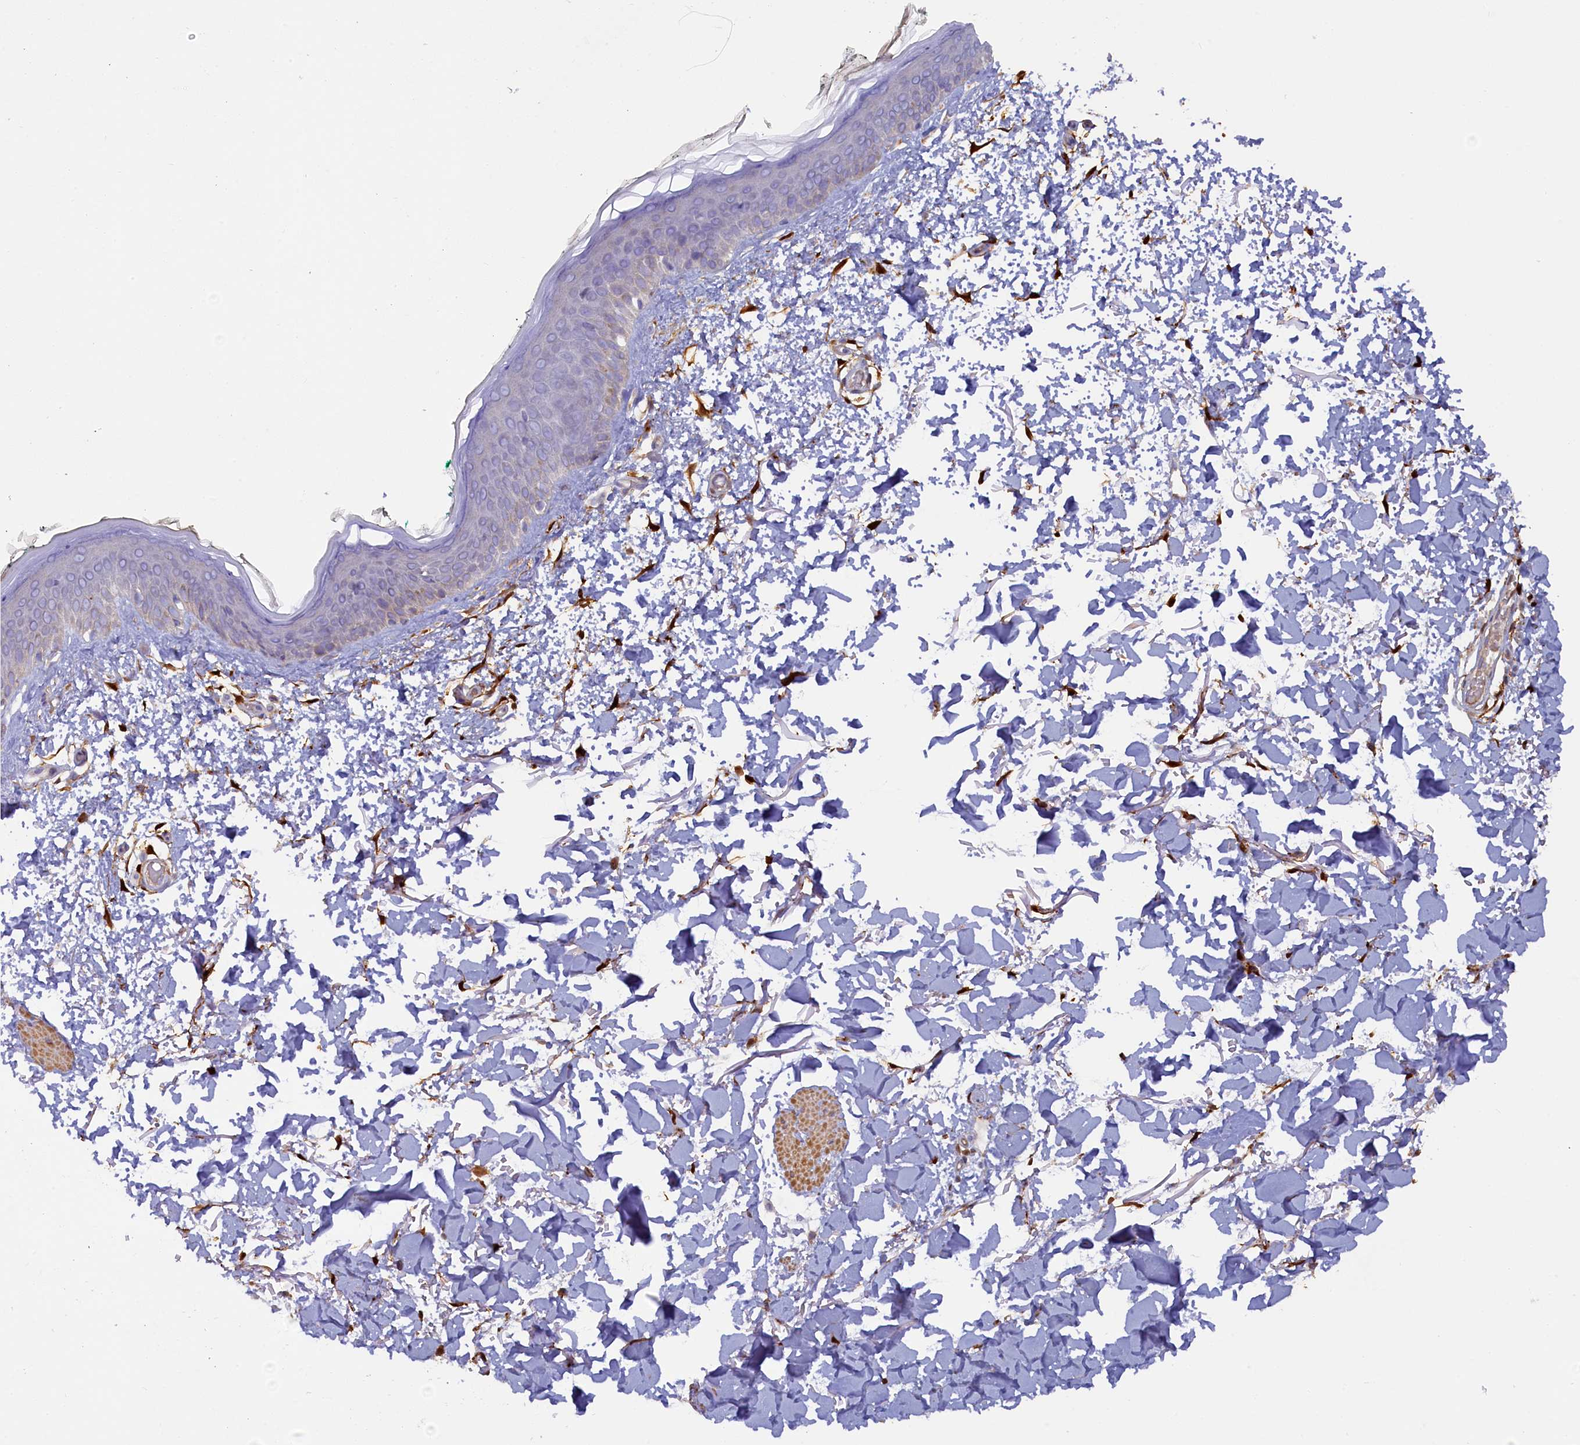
{"staining": {"intensity": "strong", "quantity": "25%-75%", "location": "cytoplasmic/membranous"}, "tissue": "skin", "cell_type": "Fibroblasts", "image_type": "normal", "snomed": [{"axis": "morphology", "description": "Normal tissue, NOS"}, {"axis": "topography", "description": "Skin"}], "caption": "Fibroblasts reveal high levels of strong cytoplasmic/membranous positivity in about 25%-75% of cells in normal human skin.", "gene": "POGLUT3", "patient": {"sex": "male", "age": 62}}